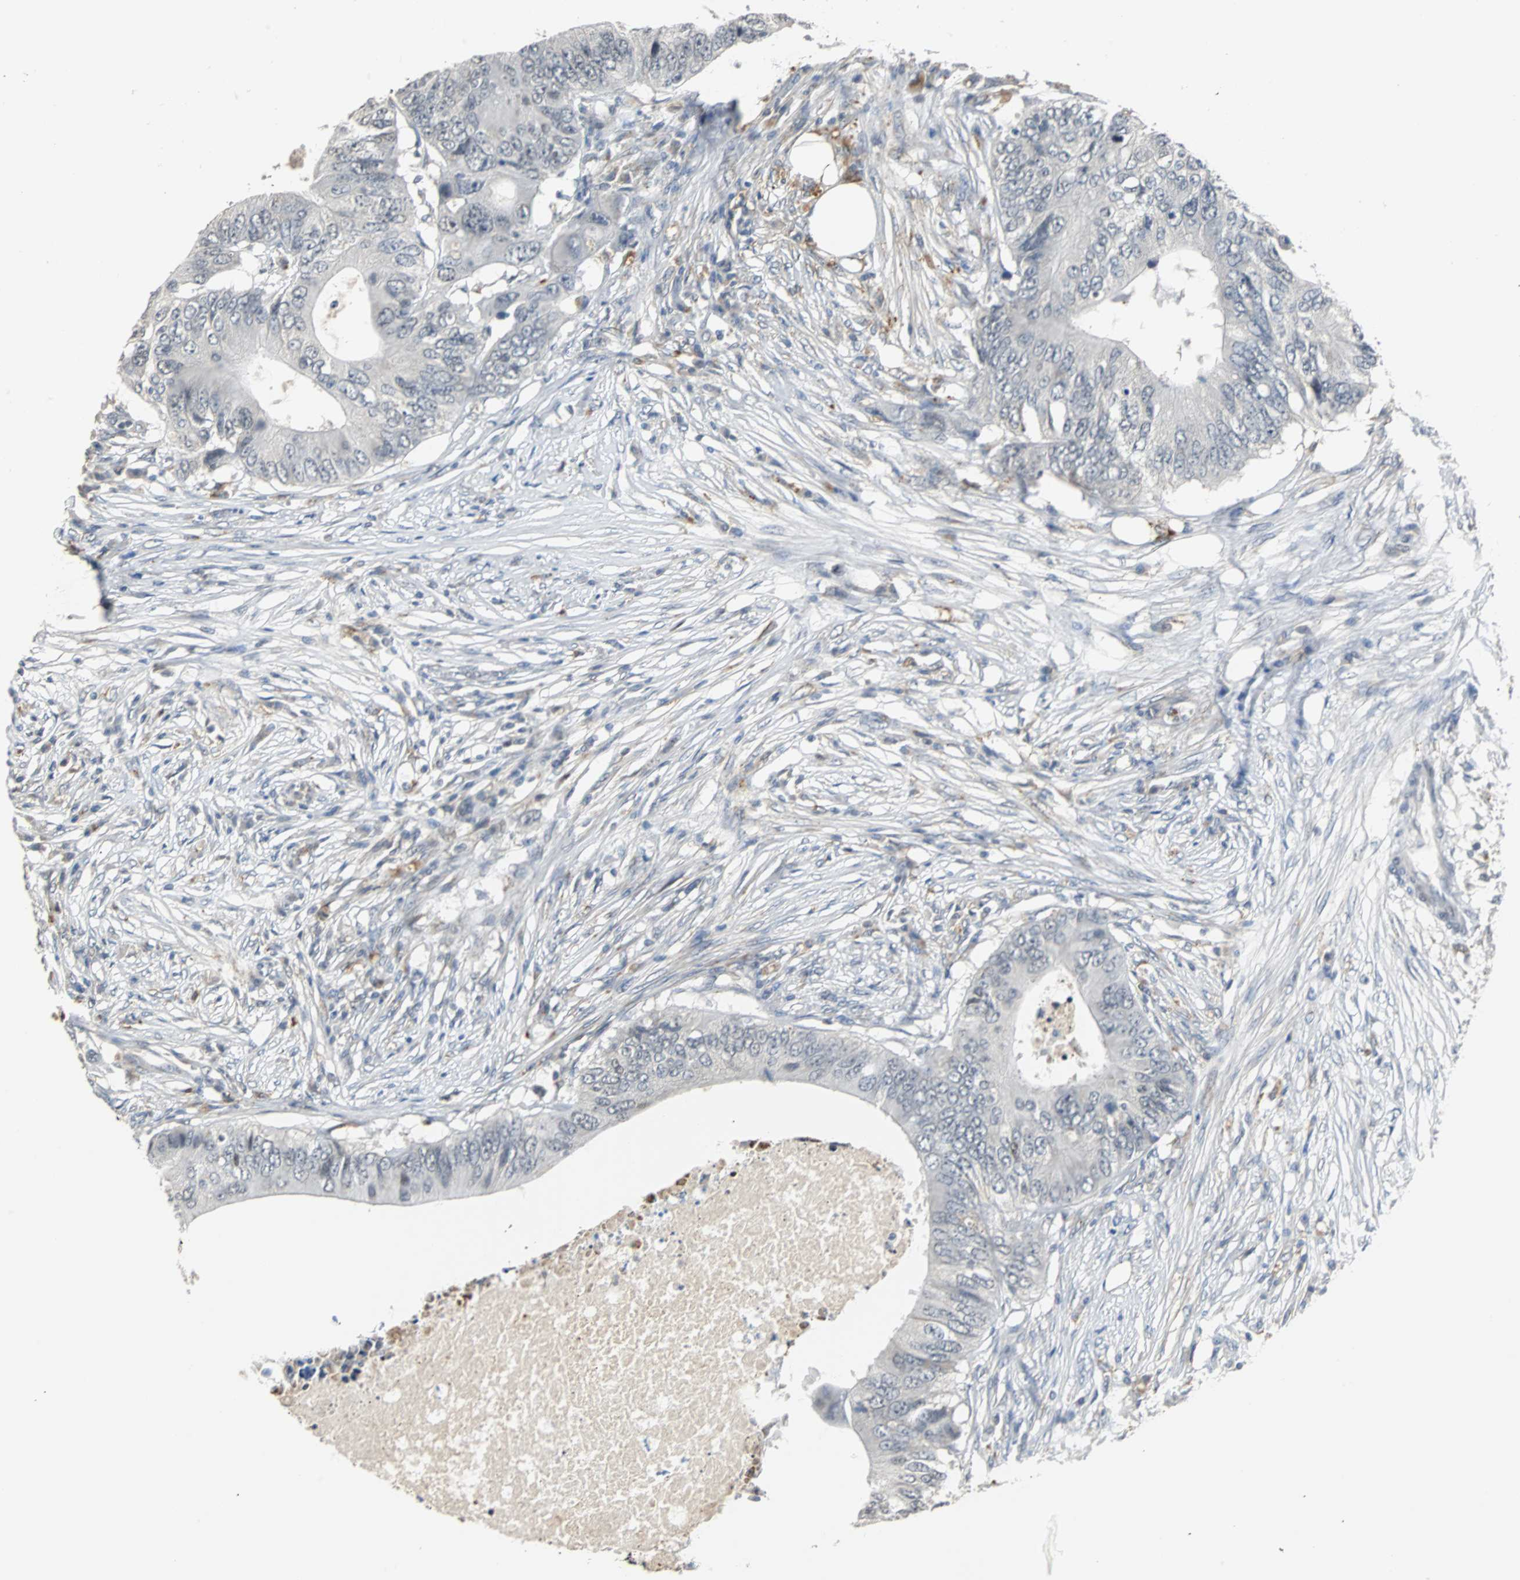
{"staining": {"intensity": "negative", "quantity": "none", "location": "none"}, "tissue": "colorectal cancer", "cell_type": "Tumor cells", "image_type": "cancer", "snomed": [{"axis": "morphology", "description": "Adenocarcinoma, NOS"}, {"axis": "topography", "description": "Colon"}], "caption": "Immunohistochemistry (IHC) micrograph of neoplastic tissue: adenocarcinoma (colorectal) stained with DAB demonstrates no significant protein expression in tumor cells.", "gene": "HLX", "patient": {"sex": "male", "age": 71}}